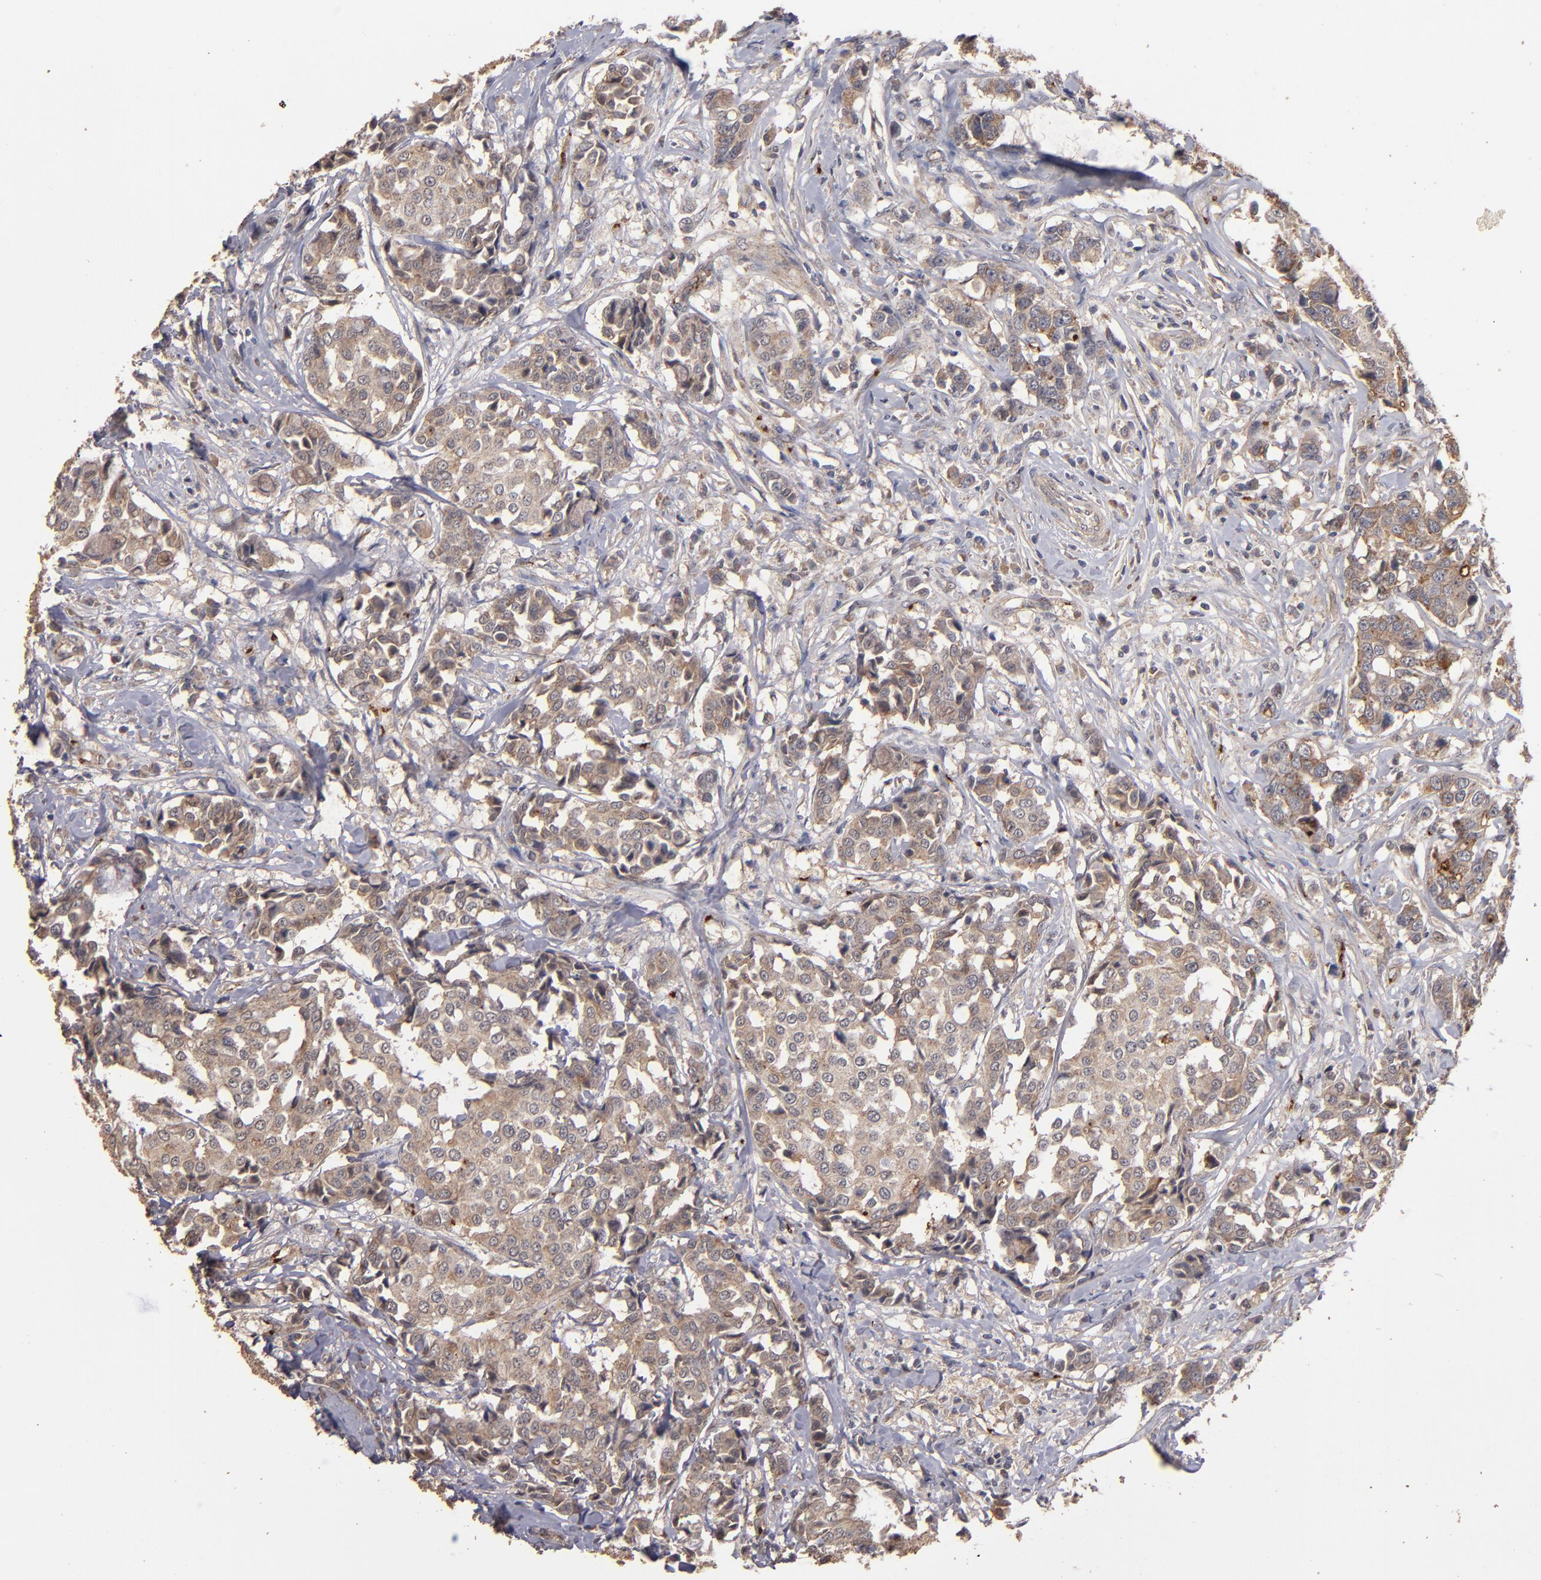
{"staining": {"intensity": "moderate", "quantity": ">75%", "location": "cytoplasmic/membranous"}, "tissue": "breast cancer", "cell_type": "Tumor cells", "image_type": "cancer", "snomed": [{"axis": "morphology", "description": "Duct carcinoma"}, {"axis": "topography", "description": "Breast"}], "caption": "Immunohistochemistry staining of breast cancer (infiltrating ductal carcinoma), which demonstrates medium levels of moderate cytoplasmic/membranous expression in about >75% of tumor cells indicating moderate cytoplasmic/membranous protein staining. The staining was performed using DAB (brown) for protein detection and nuclei were counterstained in hematoxylin (blue).", "gene": "DIPK2B", "patient": {"sex": "female", "age": 27}}